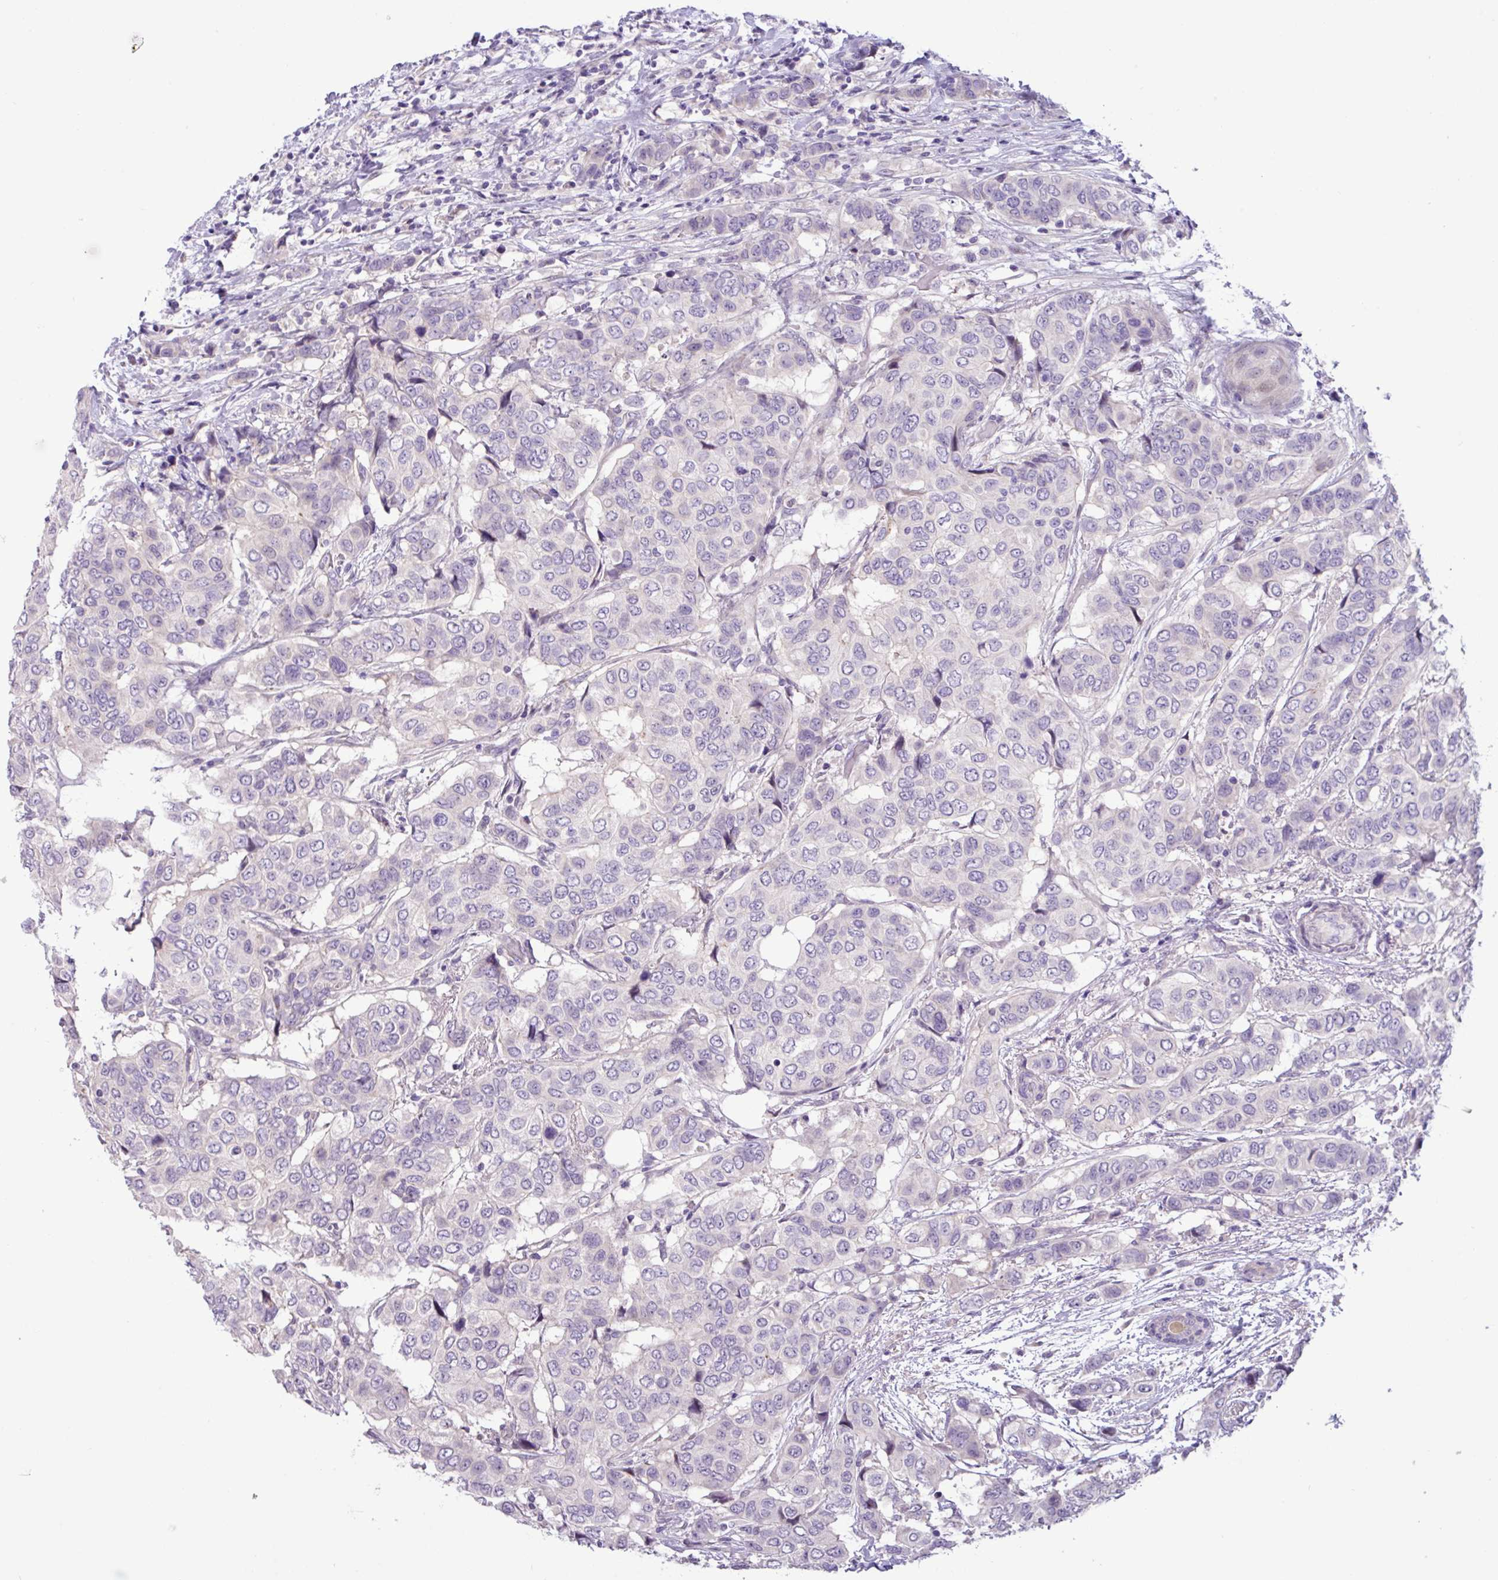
{"staining": {"intensity": "negative", "quantity": "none", "location": "none"}, "tissue": "breast cancer", "cell_type": "Tumor cells", "image_type": "cancer", "snomed": [{"axis": "morphology", "description": "Lobular carcinoma"}, {"axis": "topography", "description": "Breast"}], "caption": "Immunohistochemistry of human breast lobular carcinoma displays no positivity in tumor cells. (Brightfield microscopy of DAB IHC at high magnification).", "gene": "PNLDC1", "patient": {"sex": "female", "age": 51}}